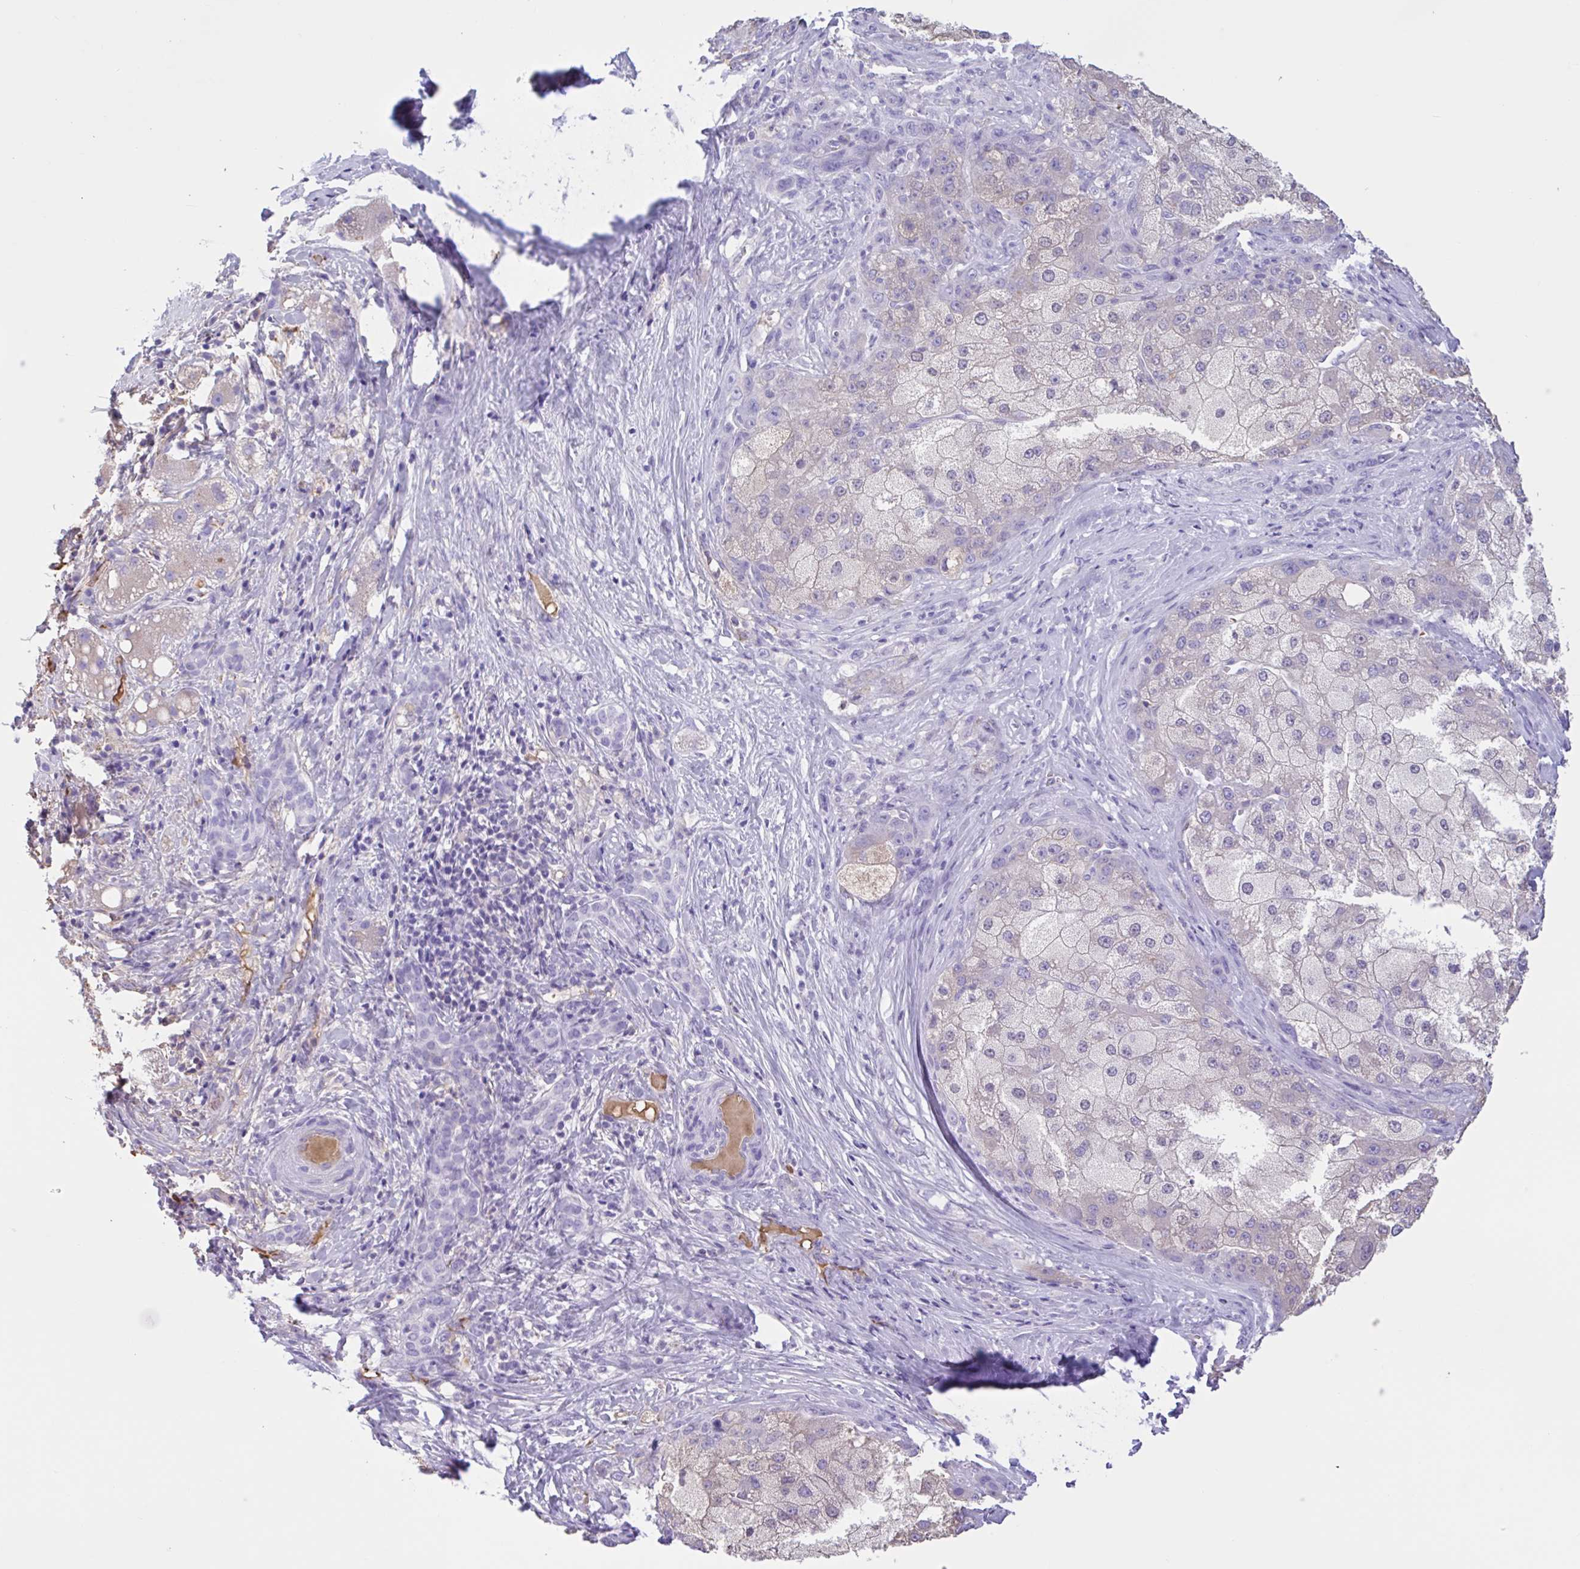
{"staining": {"intensity": "negative", "quantity": "none", "location": "none"}, "tissue": "liver cancer", "cell_type": "Tumor cells", "image_type": "cancer", "snomed": [{"axis": "morphology", "description": "Carcinoma, Hepatocellular, NOS"}, {"axis": "topography", "description": "Liver"}], "caption": "Histopathology image shows no protein expression in tumor cells of liver cancer tissue.", "gene": "LARGE2", "patient": {"sex": "male", "age": 67}}